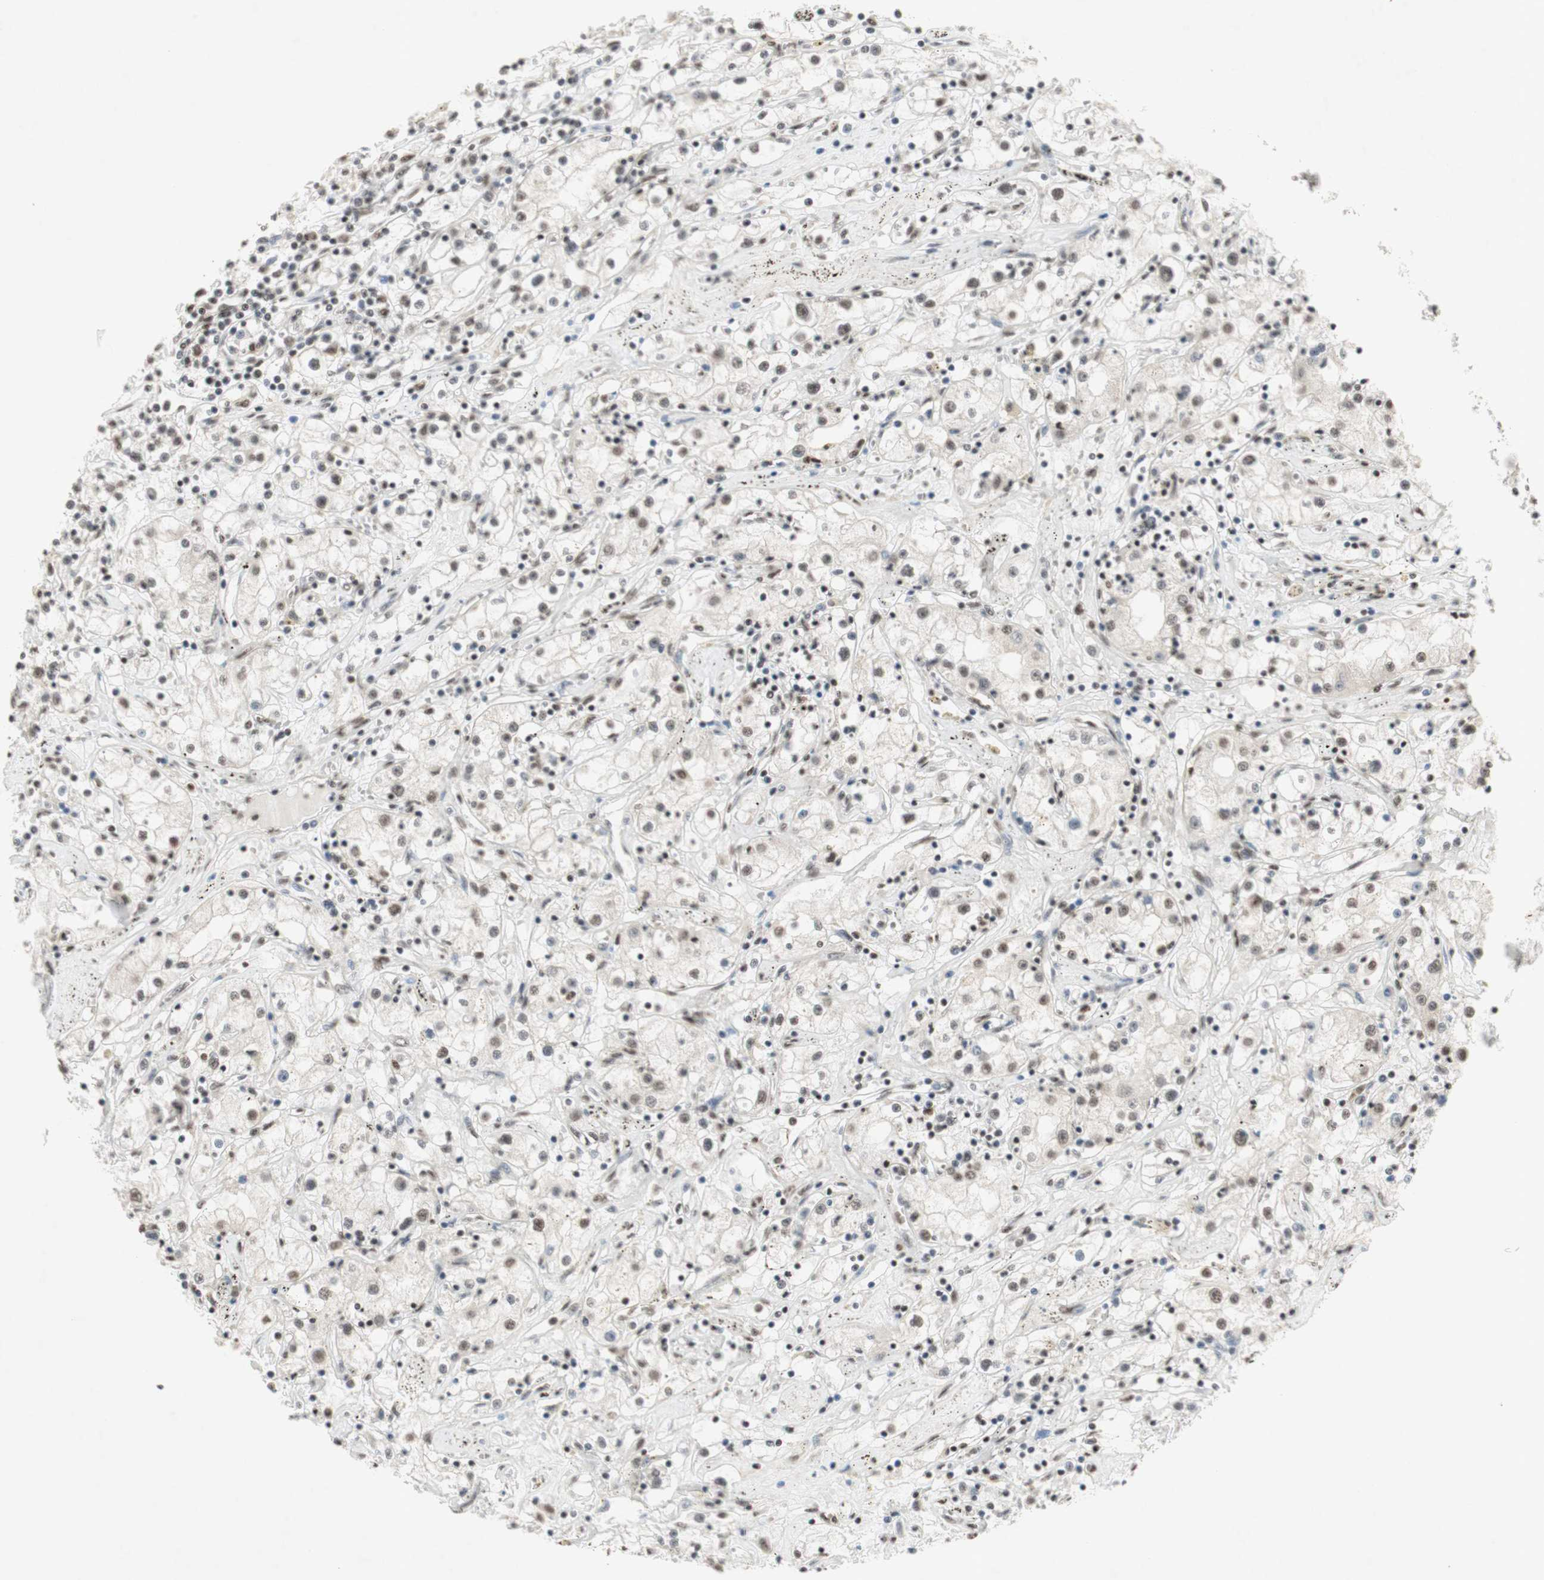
{"staining": {"intensity": "moderate", "quantity": ">75%", "location": "nuclear"}, "tissue": "renal cancer", "cell_type": "Tumor cells", "image_type": "cancer", "snomed": [{"axis": "morphology", "description": "Adenocarcinoma, NOS"}, {"axis": "topography", "description": "Kidney"}], "caption": "Immunohistochemistry (IHC) staining of renal cancer, which exhibits medium levels of moderate nuclear staining in approximately >75% of tumor cells indicating moderate nuclear protein expression. The staining was performed using DAB (brown) for protein detection and nuclei were counterstained in hematoxylin (blue).", "gene": "SNRPB", "patient": {"sex": "male", "age": 56}}